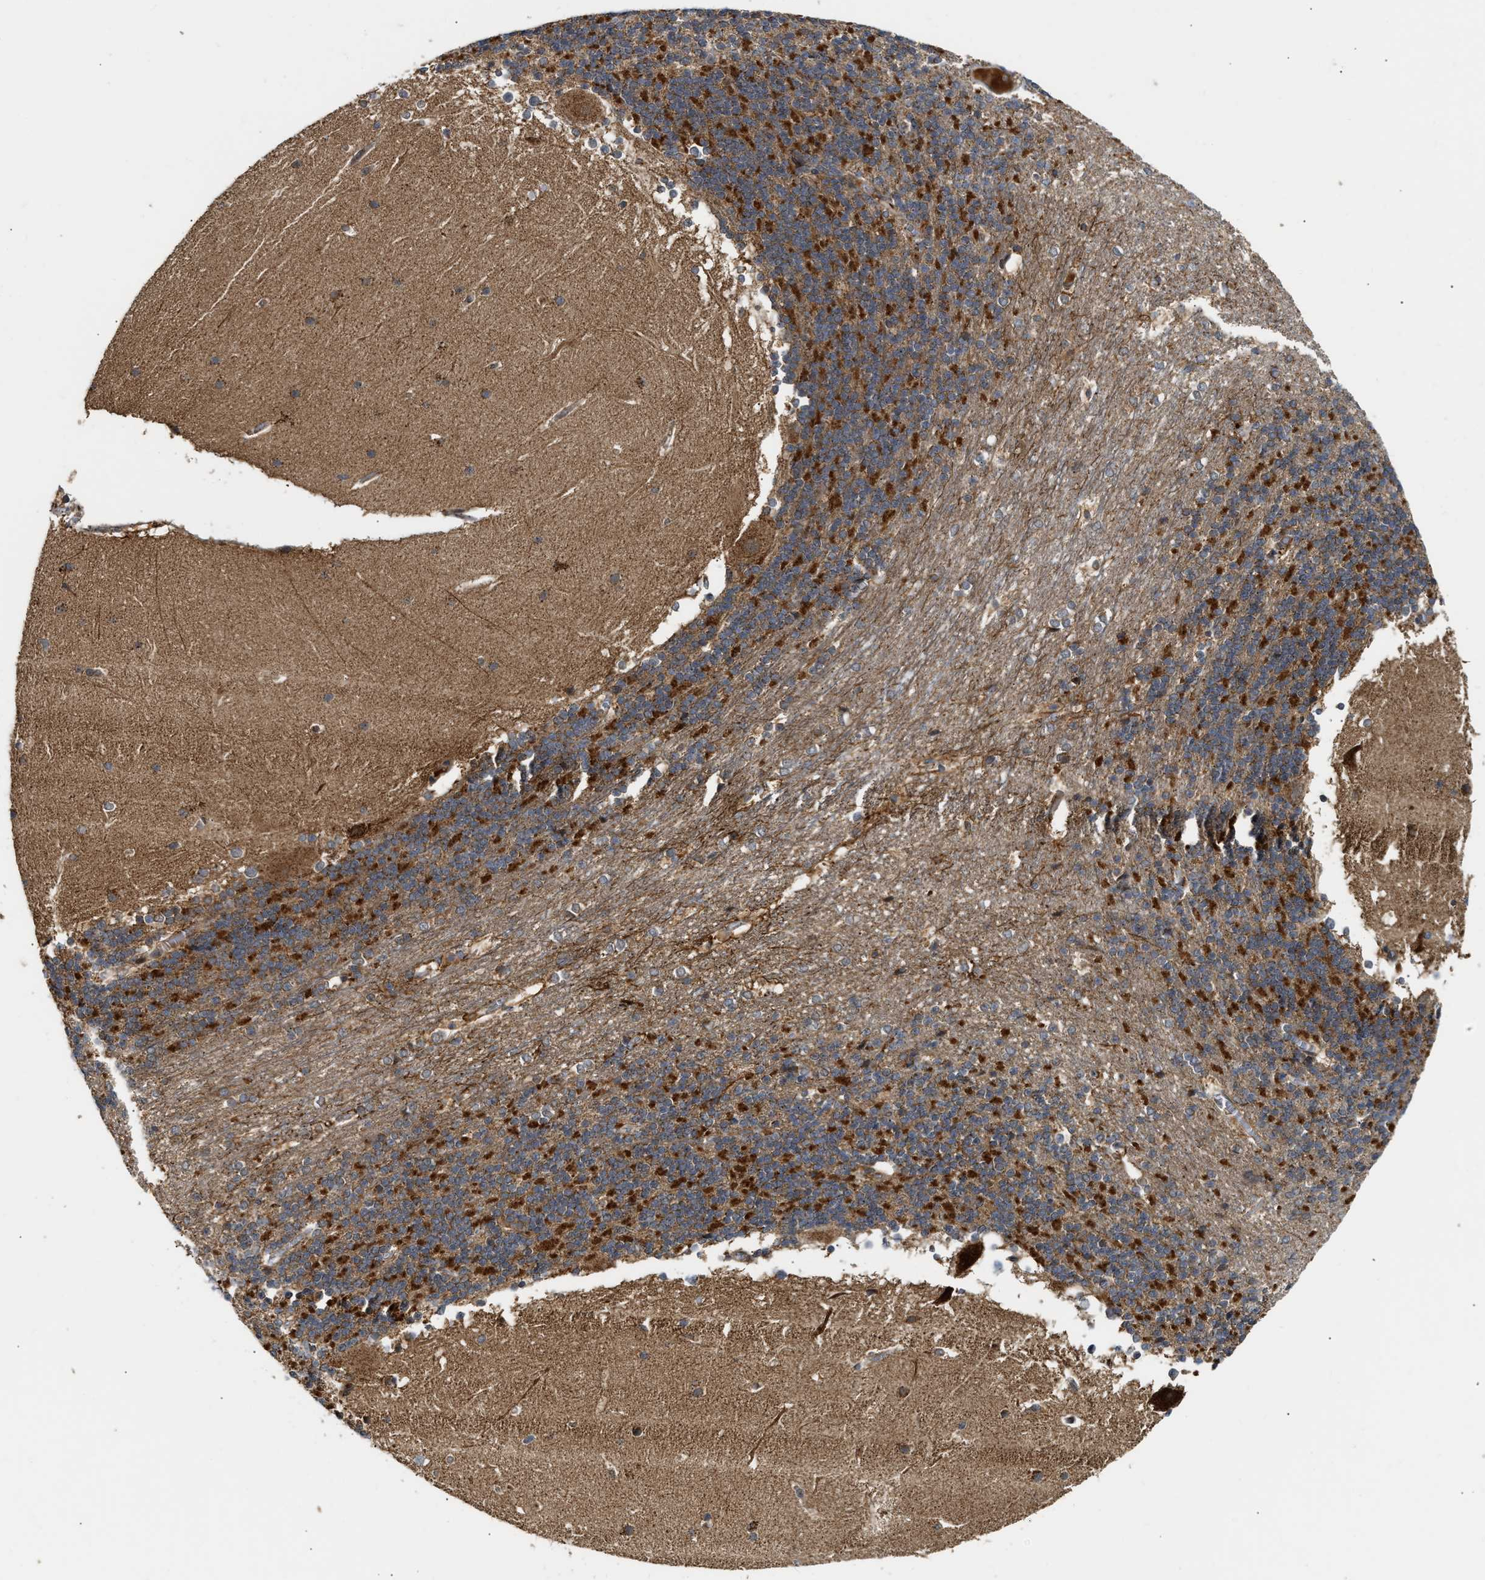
{"staining": {"intensity": "moderate", "quantity": "25%-75%", "location": "cytoplasmic/membranous"}, "tissue": "cerebellum", "cell_type": "Cells in granular layer", "image_type": "normal", "snomed": [{"axis": "morphology", "description": "Normal tissue, NOS"}, {"axis": "topography", "description": "Cerebellum"}], "caption": "This image demonstrates IHC staining of benign human cerebellum, with medium moderate cytoplasmic/membranous expression in approximately 25%-75% of cells in granular layer.", "gene": "EXTL2", "patient": {"sex": "female", "age": 19}}